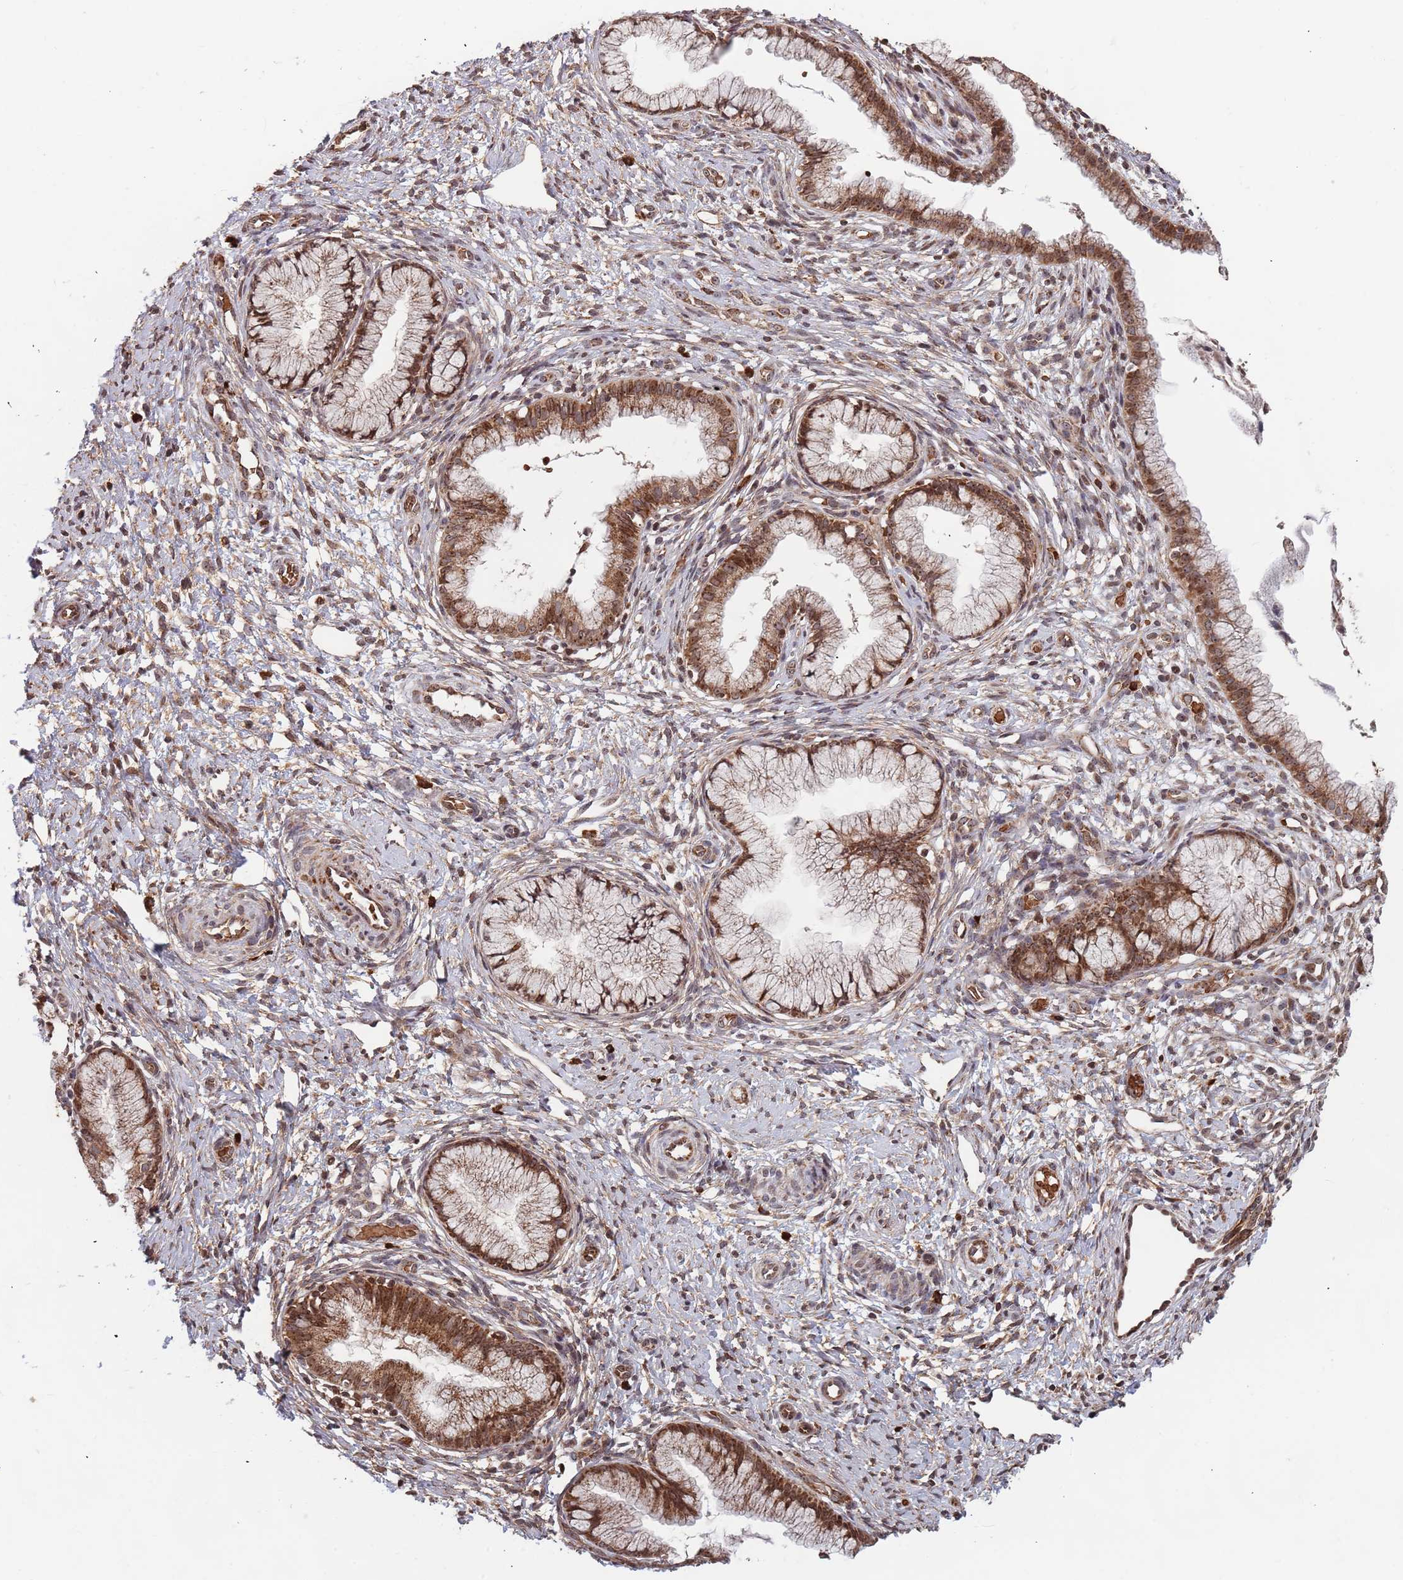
{"staining": {"intensity": "moderate", "quantity": ">75%", "location": "cytoplasmic/membranous"}, "tissue": "cervix", "cell_type": "Glandular cells", "image_type": "normal", "snomed": [{"axis": "morphology", "description": "Normal tissue, NOS"}, {"axis": "topography", "description": "Cervix"}], "caption": "Protein staining by immunohistochemistry (IHC) exhibits moderate cytoplasmic/membranous positivity in approximately >75% of glandular cells in unremarkable cervix. (brown staining indicates protein expression, while blue staining denotes nuclei).", "gene": "DCHS1", "patient": {"sex": "female", "age": 36}}